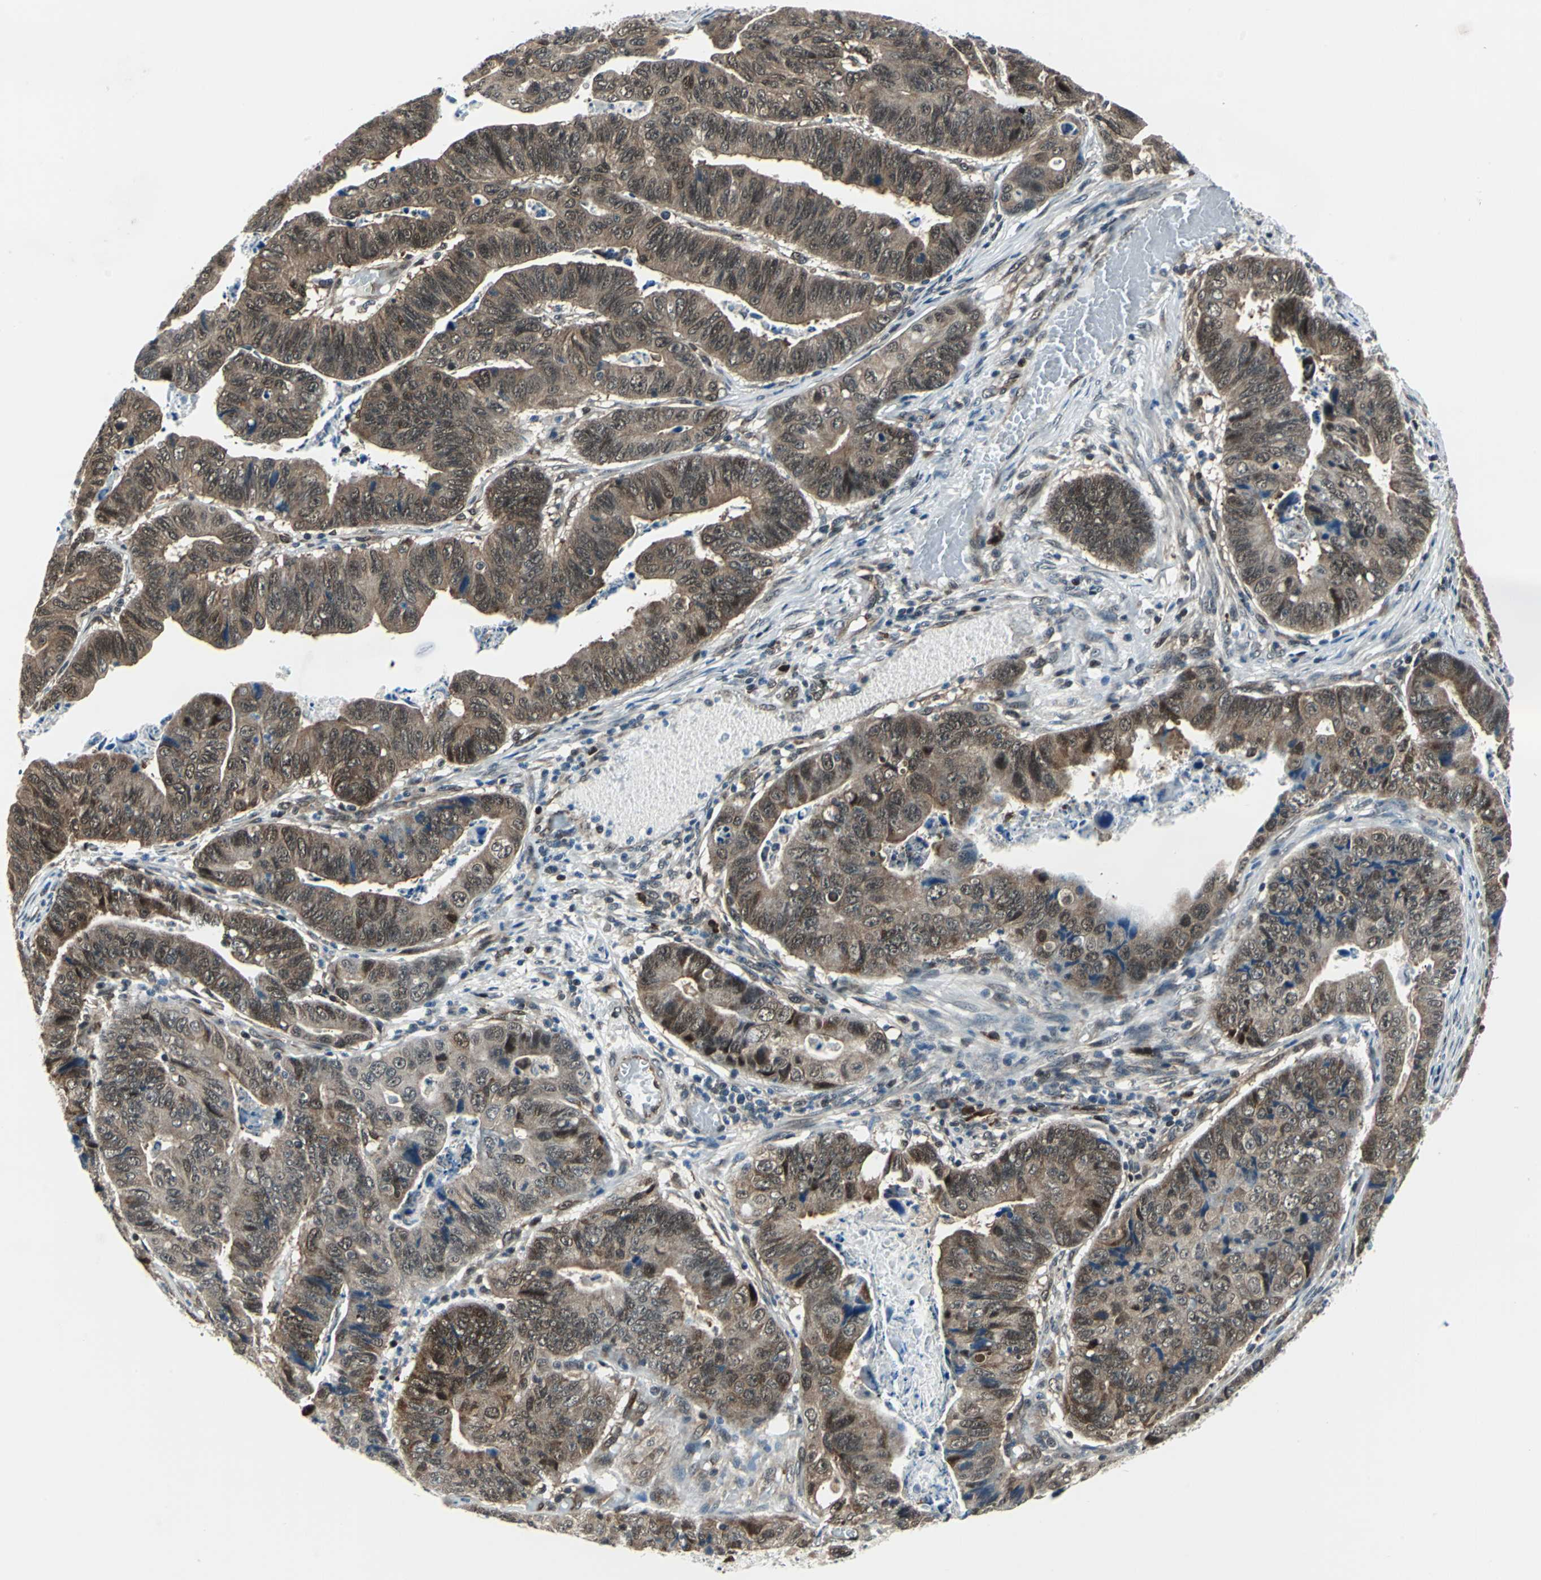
{"staining": {"intensity": "moderate", "quantity": "25%-75%", "location": "cytoplasmic/membranous"}, "tissue": "stomach cancer", "cell_type": "Tumor cells", "image_type": "cancer", "snomed": [{"axis": "morphology", "description": "Adenocarcinoma, NOS"}, {"axis": "topography", "description": "Stomach, lower"}], "caption": "This is an image of immunohistochemistry (IHC) staining of adenocarcinoma (stomach), which shows moderate staining in the cytoplasmic/membranous of tumor cells.", "gene": "POLR3K", "patient": {"sex": "male", "age": 77}}